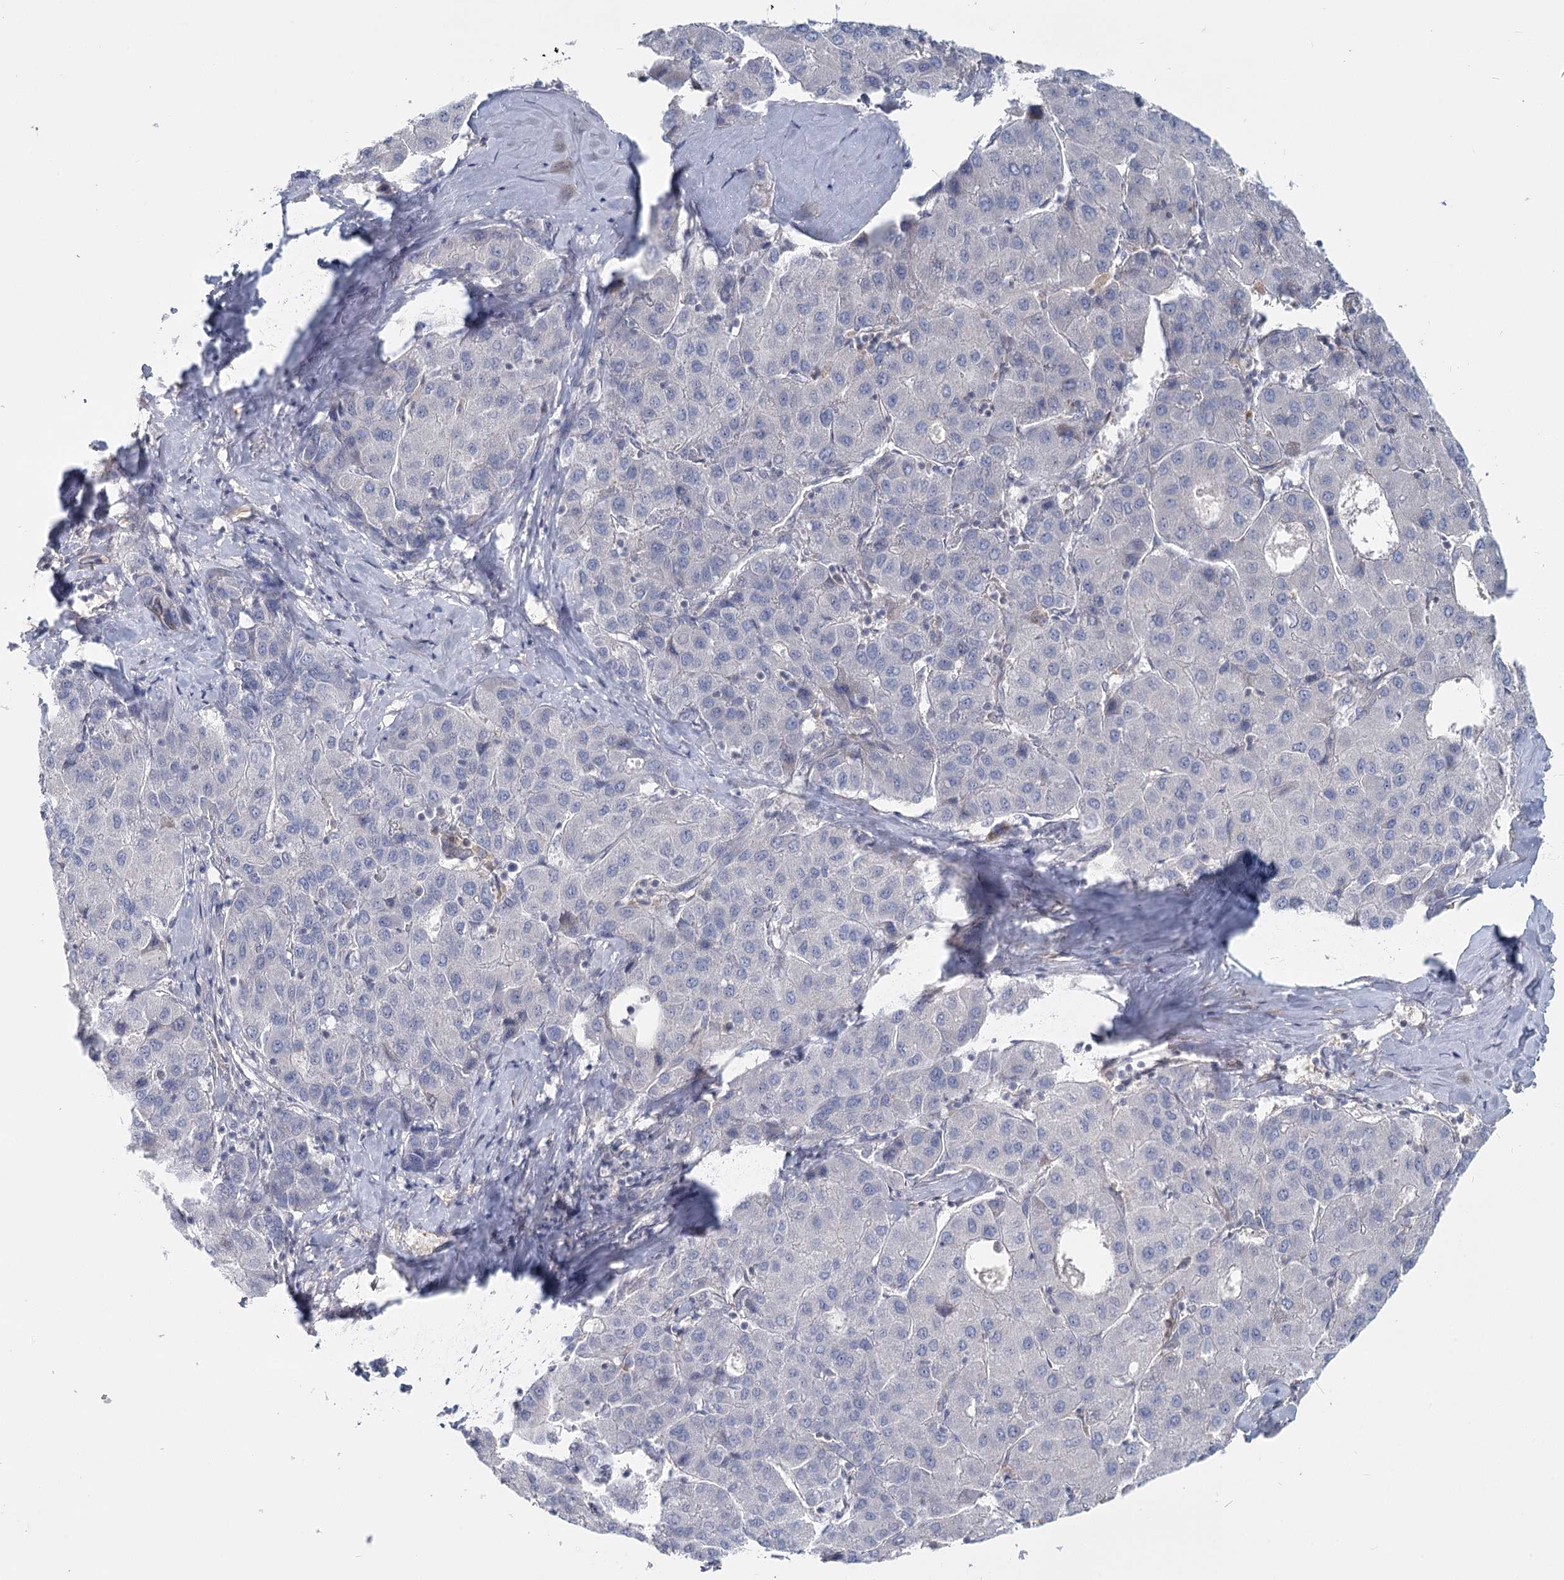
{"staining": {"intensity": "negative", "quantity": "none", "location": "none"}, "tissue": "liver cancer", "cell_type": "Tumor cells", "image_type": "cancer", "snomed": [{"axis": "morphology", "description": "Carcinoma, Hepatocellular, NOS"}, {"axis": "topography", "description": "Liver"}], "caption": "Immunohistochemistry histopathology image of neoplastic tissue: liver hepatocellular carcinoma stained with DAB (3,3'-diaminobenzidine) exhibits no significant protein positivity in tumor cells. (Stains: DAB immunohistochemistry with hematoxylin counter stain, Microscopy: brightfield microscopy at high magnification).", "gene": "USP11", "patient": {"sex": "male", "age": 65}}